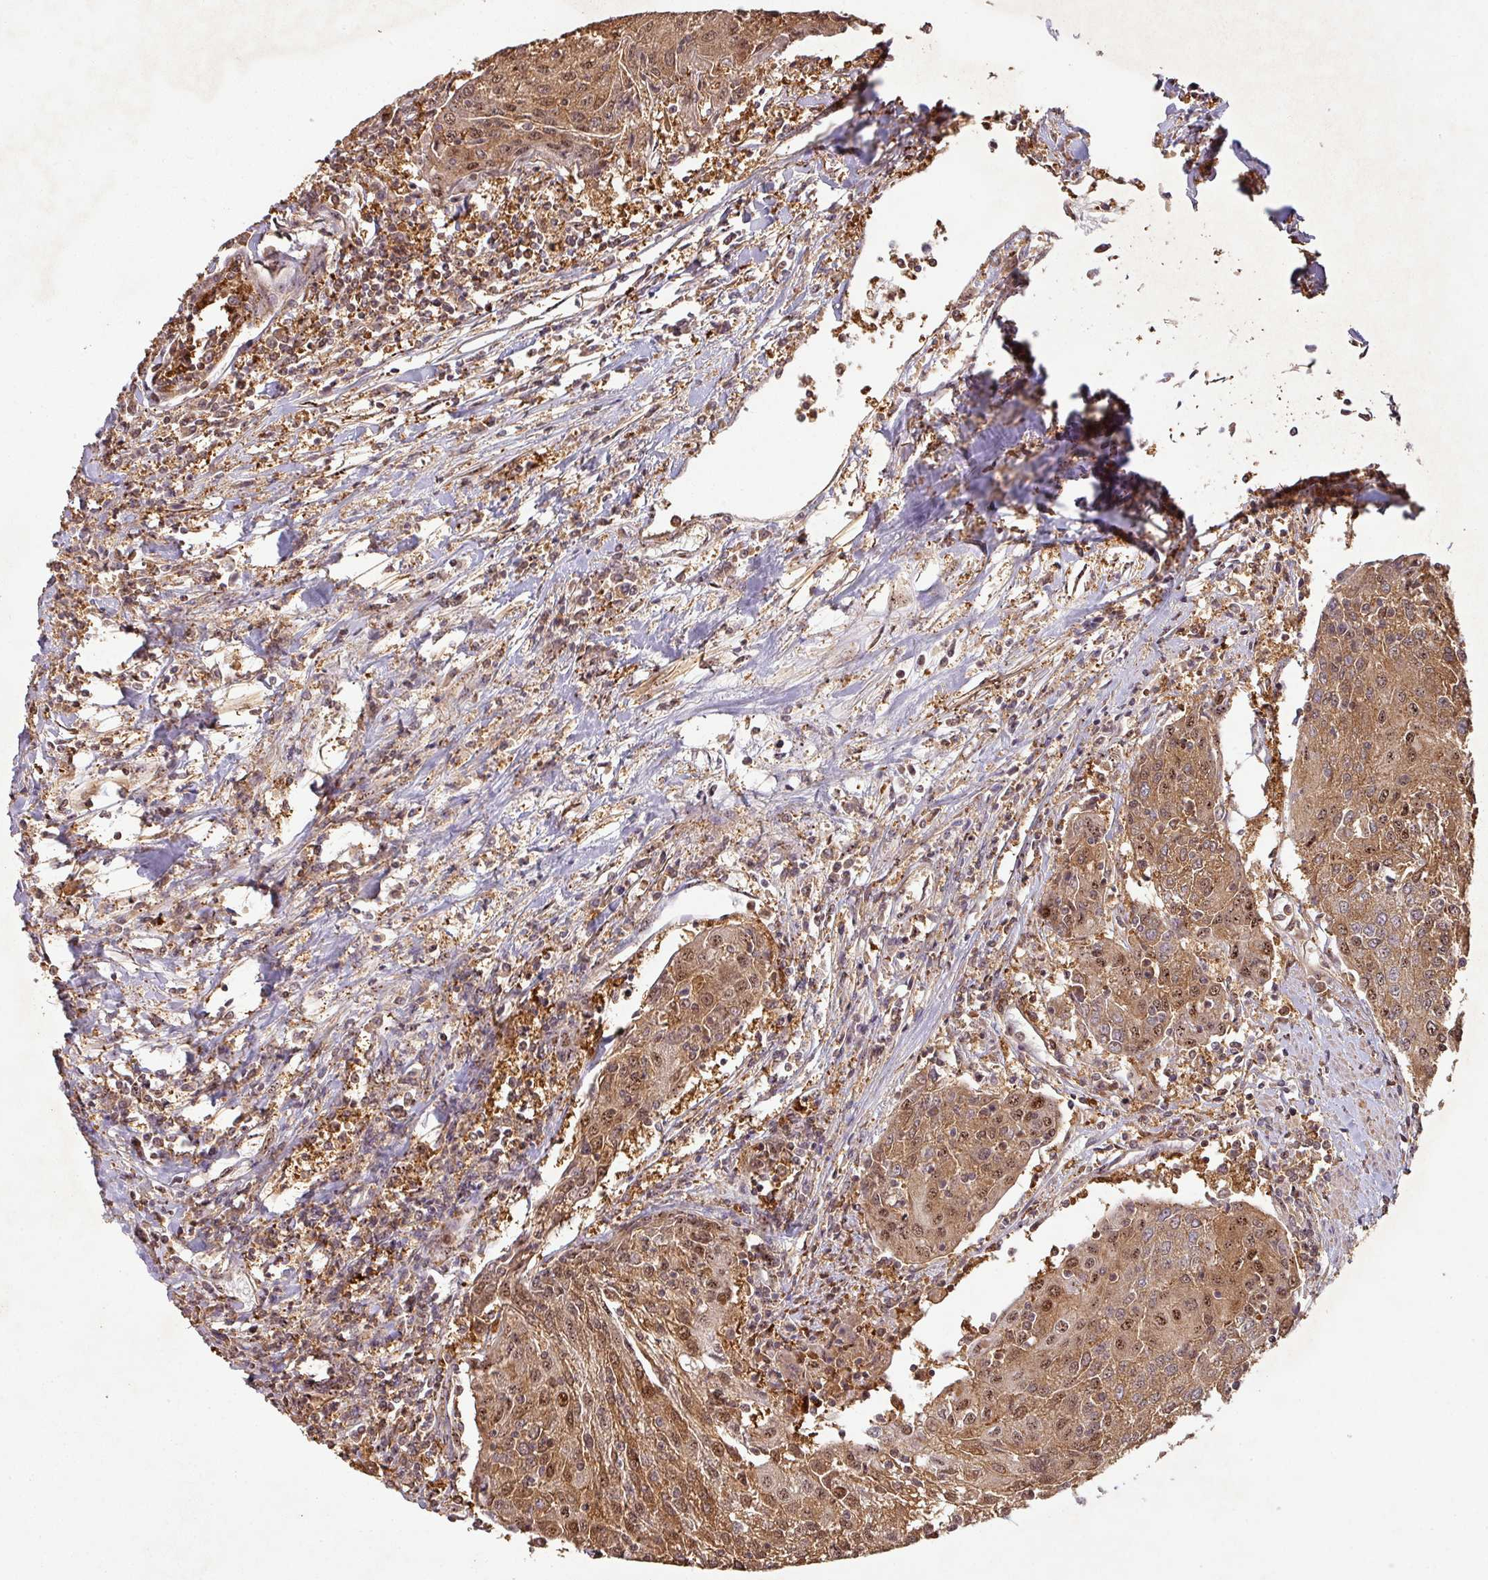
{"staining": {"intensity": "moderate", "quantity": ">75%", "location": "cytoplasmic/membranous,nuclear"}, "tissue": "urothelial cancer", "cell_type": "Tumor cells", "image_type": "cancer", "snomed": [{"axis": "morphology", "description": "Urothelial carcinoma, High grade"}, {"axis": "topography", "description": "Urinary bladder"}], "caption": "The micrograph exhibits immunohistochemical staining of urothelial cancer. There is moderate cytoplasmic/membranous and nuclear positivity is identified in about >75% of tumor cells.", "gene": "ZNF322", "patient": {"sex": "female", "age": 85}}